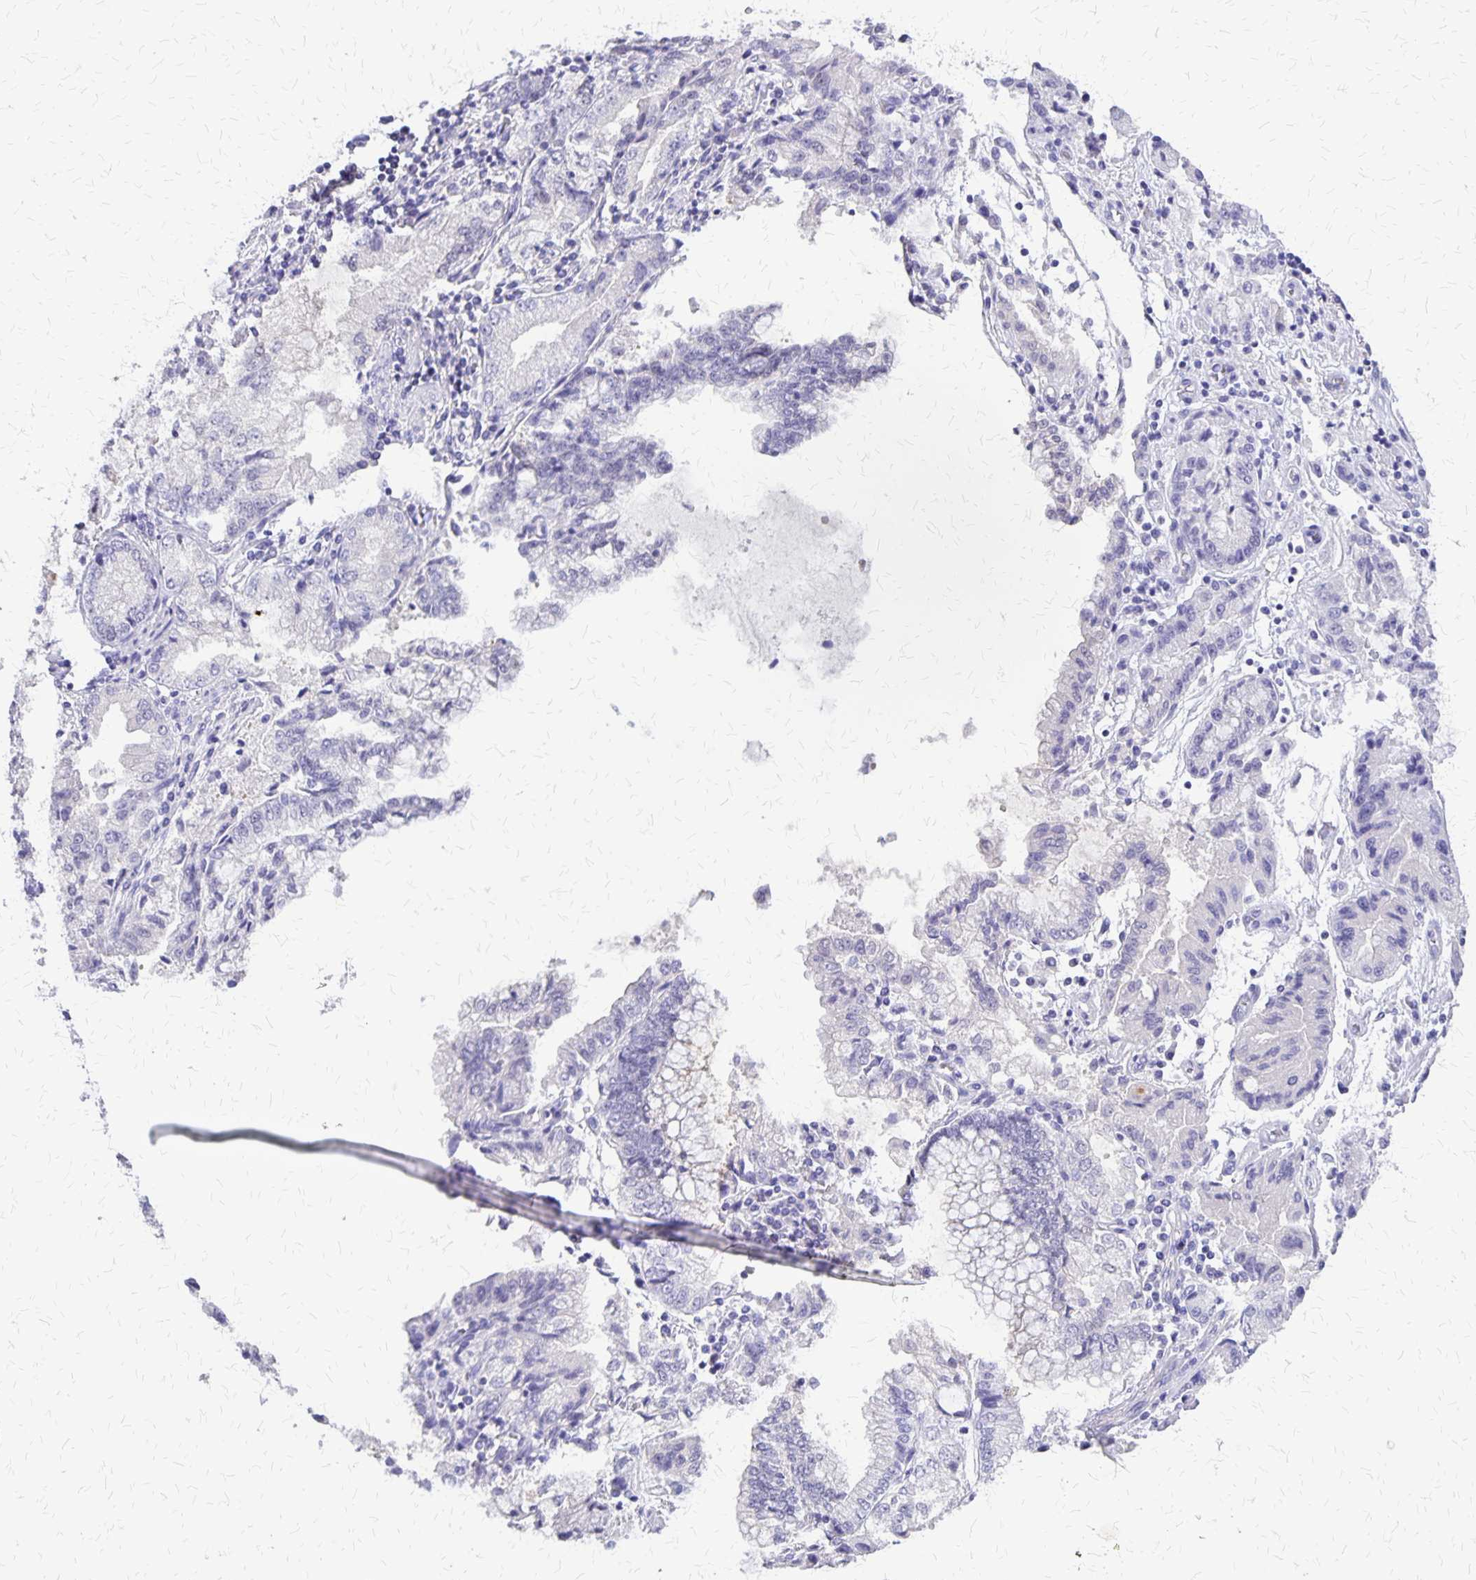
{"staining": {"intensity": "negative", "quantity": "none", "location": "none"}, "tissue": "stomach cancer", "cell_type": "Tumor cells", "image_type": "cancer", "snomed": [{"axis": "morphology", "description": "Adenocarcinoma, NOS"}, {"axis": "topography", "description": "Stomach, upper"}], "caption": "Protein analysis of stomach cancer (adenocarcinoma) demonstrates no significant positivity in tumor cells. (Immunohistochemistry, brightfield microscopy, high magnification).", "gene": "SI", "patient": {"sex": "female", "age": 74}}